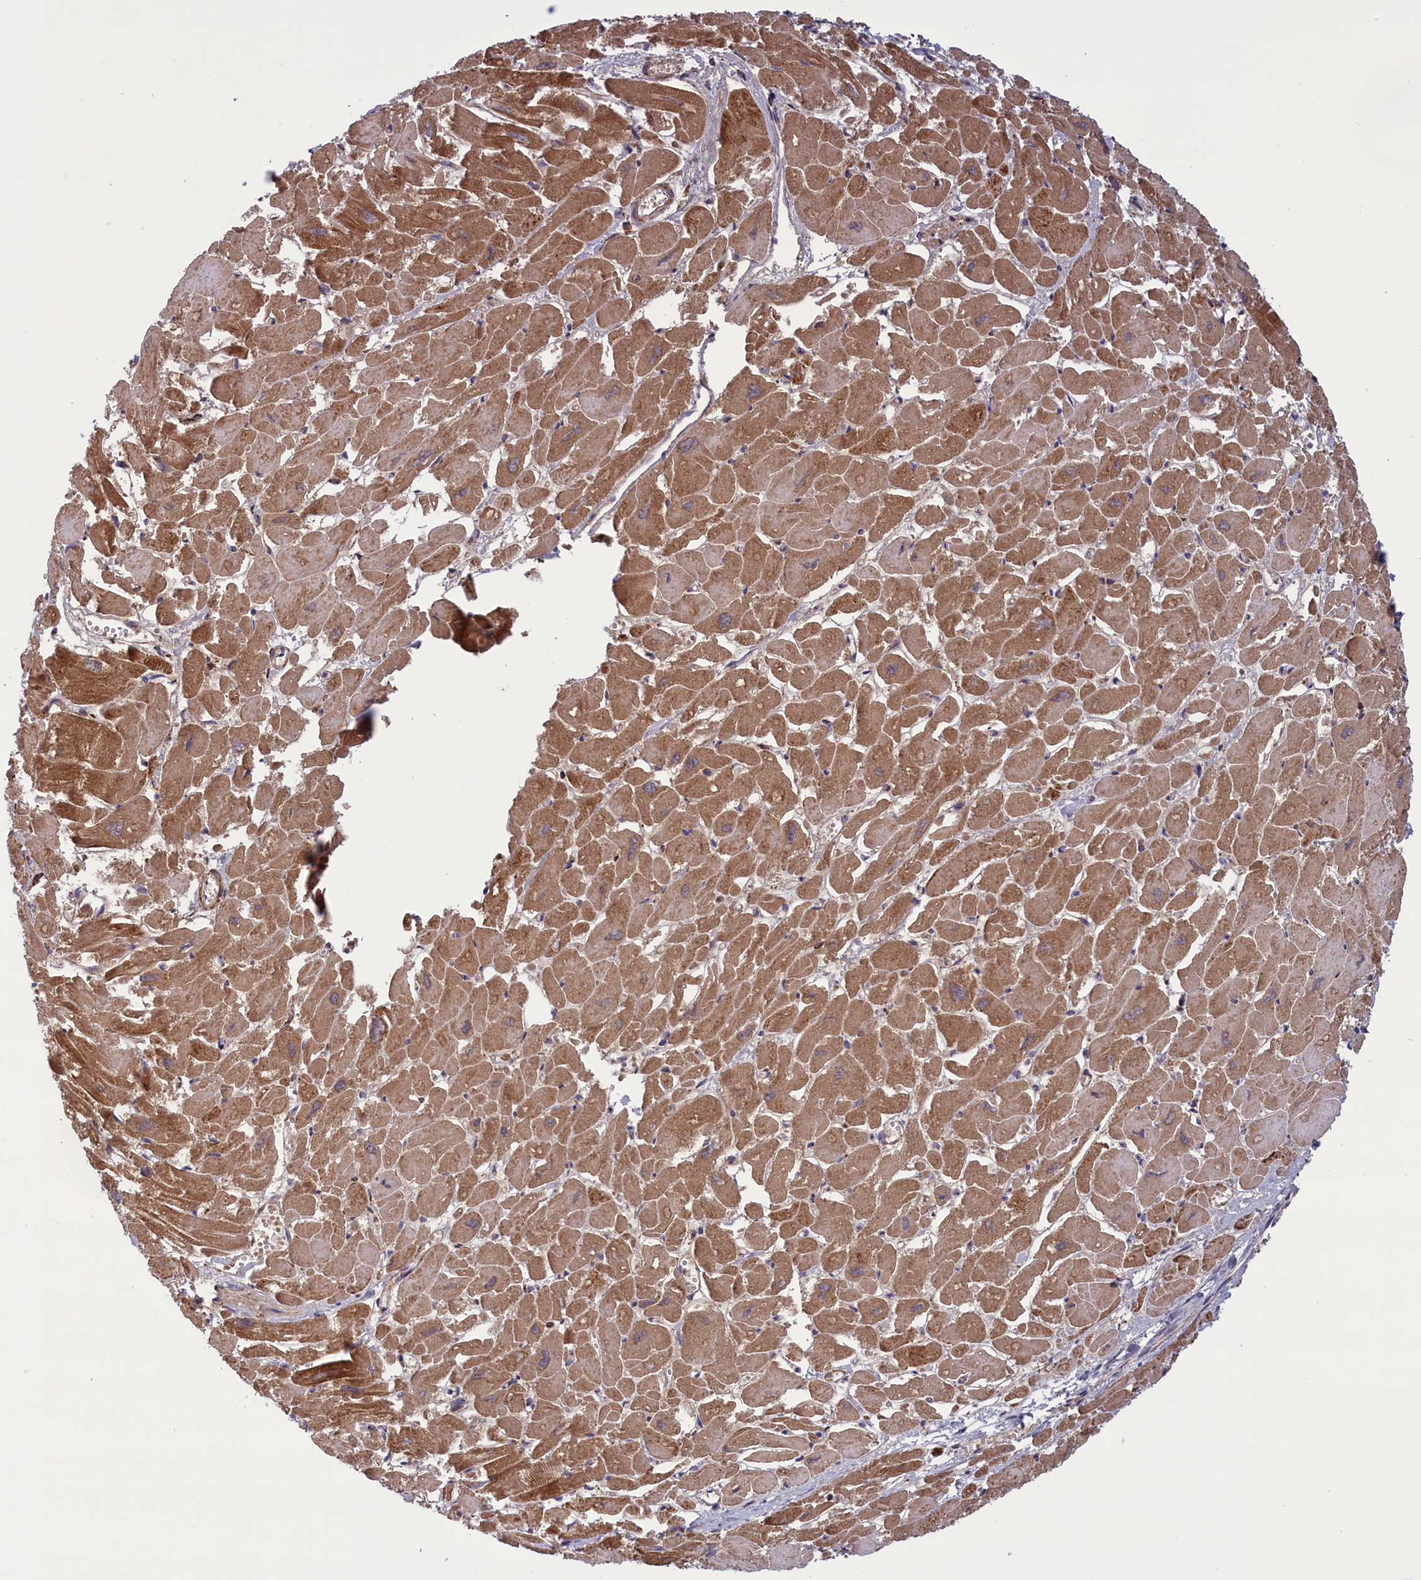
{"staining": {"intensity": "strong", "quantity": ">75%", "location": "cytoplasmic/membranous"}, "tissue": "heart muscle", "cell_type": "Cardiomyocytes", "image_type": "normal", "snomed": [{"axis": "morphology", "description": "Normal tissue, NOS"}, {"axis": "topography", "description": "Heart"}], "caption": "About >75% of cardiomyocytes in normal human heart muscle exhibit strong cytoplasmic/membranous protein positivity as visualized by brown immunohistochemical staining.", "gene": "ISOC2", "patient": {"sex": "male", "age": 54}}